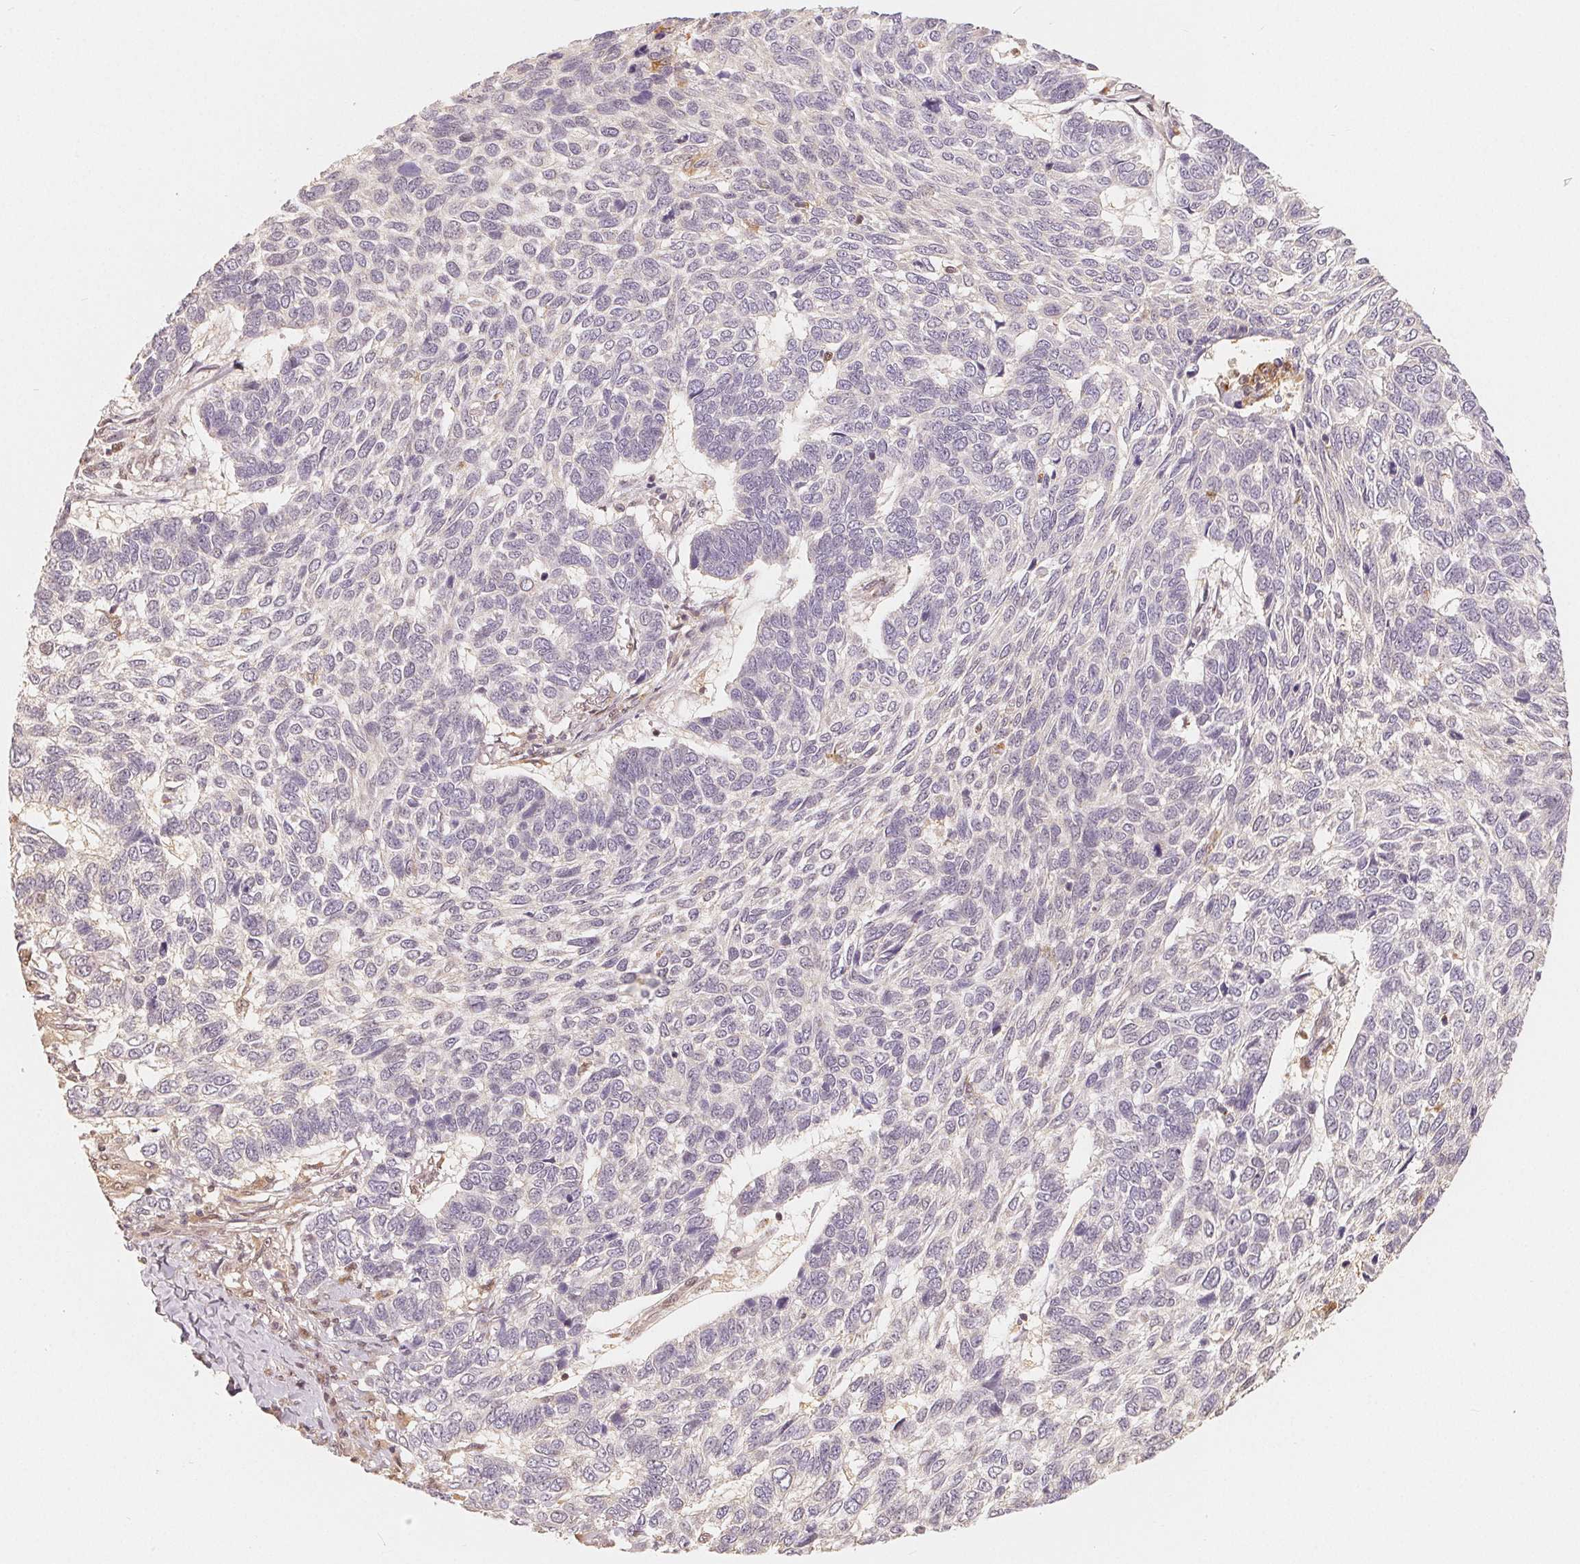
{"staining": {"intensity": "negative", "quantity": "none", "location": "none"}, "tissue": "skin cancer", "cell_type": "Tumor cells", "image_type": "cancer", "snomed": [{"axis": "morphology", "description": "Basal cell carcinoma"}, {"axis": "topography", "description": "Skin"}], "caption": "Tumor cells show no significant expression in basal cell carcinoma (skin).", "gene": "GUSB", "patient": {"sex": "female", "age": 65}}